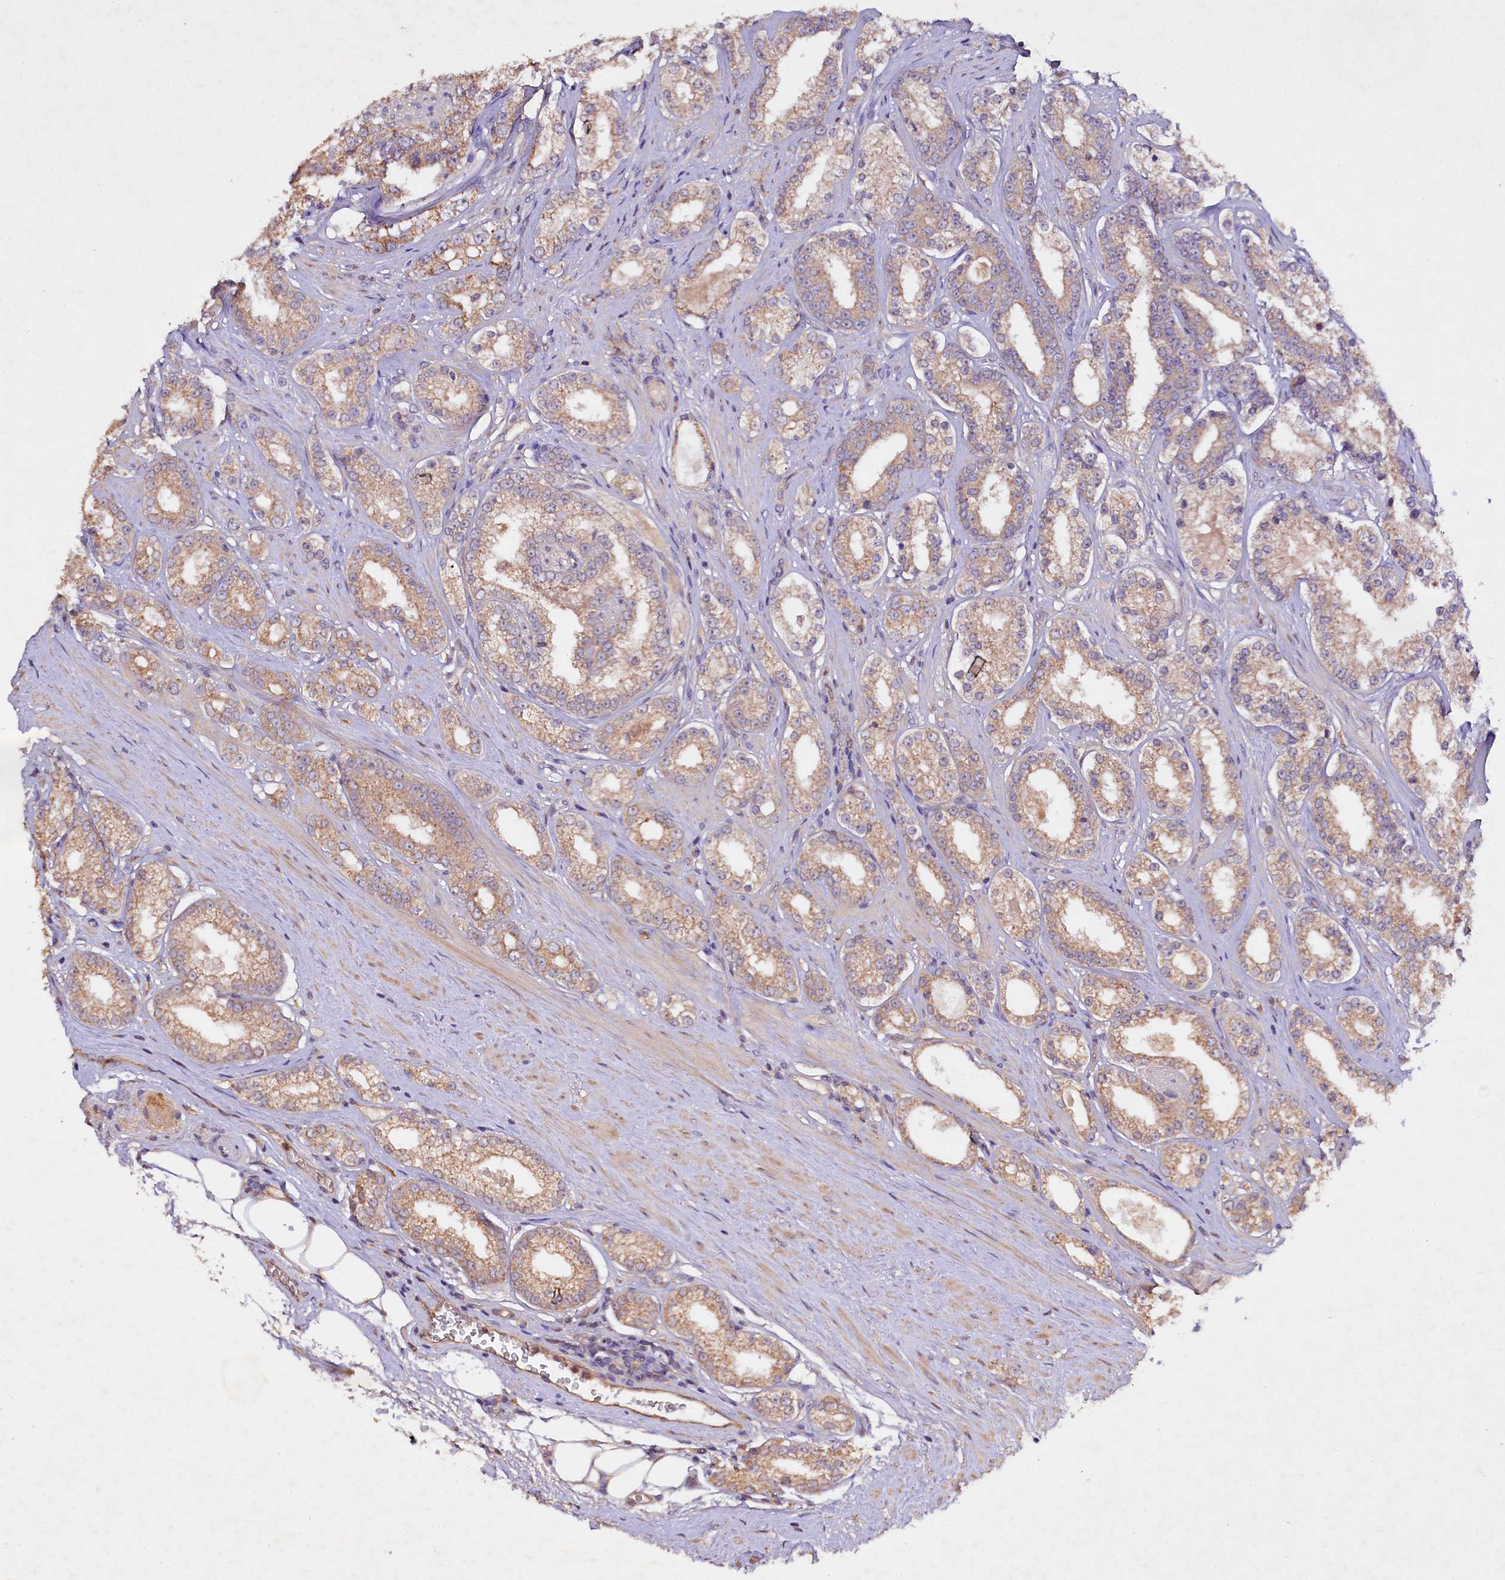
{"staining": {"intensity": "weak", "quantity": ">75%", "location": "cytoplasmic/membranous"}, "tissue": "prostate cancer", "cell_type": "Tumor cells", "image_type": "cancer", "snomed": [{"axis": "morphology", "description": "Normal tissue, NOS"}, {"axis": "morphology", "description": "Adenocarcinoma, High grade"}, {"axis": "topography", "description": "Prostate"}], "caption": "The immunohistochemical stain shows weak cytoplasmic/membranous expression in tumor cells of adenocarcinoma (high-grade) (prostate) tissue. (DAB IHC, brown staining for protein, blue staining for nuclei).", "gene": "ETFBKMT", "patient": {"sex": "male", "age": 83}}